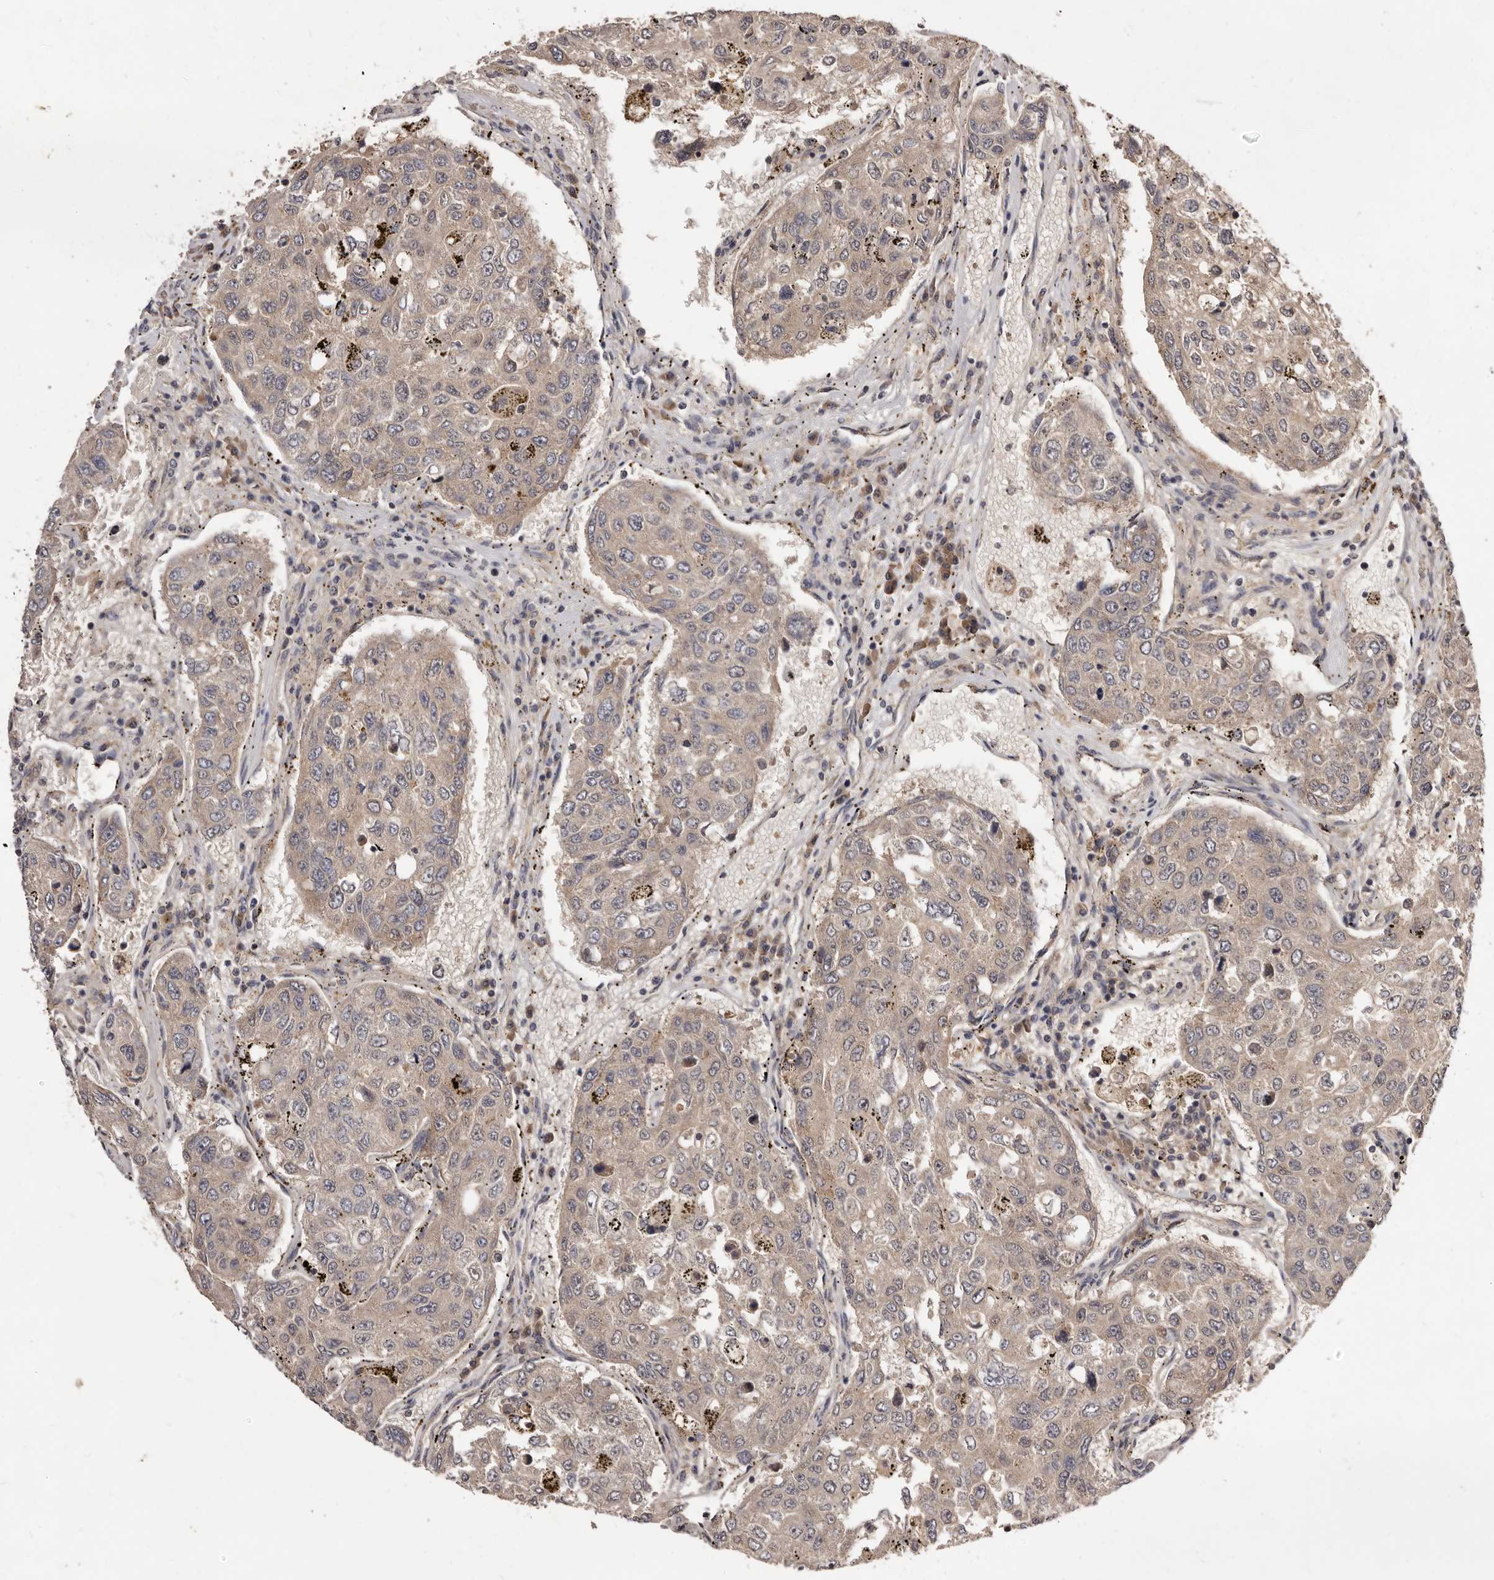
{"staining": {"intensity": "weak", "quantity": ">75%", "location": "cytoplasmic/membranous"}, "tissue": "urothelial cancer", "cell_type": "Tumor cells", "image_type": "cancer", "snomed": [{"axis": "morphology", "description": "Urothelial carcinoma, High grade"}, {"axis": "topography", "description": "Lymph node"}, {"axis": "topography", "description": "Urinary bladder"}], "caption": "A micrograph showing weak cytoplasmic/membranous positivity in approximately >75% of tumor cells in urothelial cancer, as visualized by brown immunohistochemical staining.", "gene": "INAVA", "patient": {"sex": "male", "age": 51}}